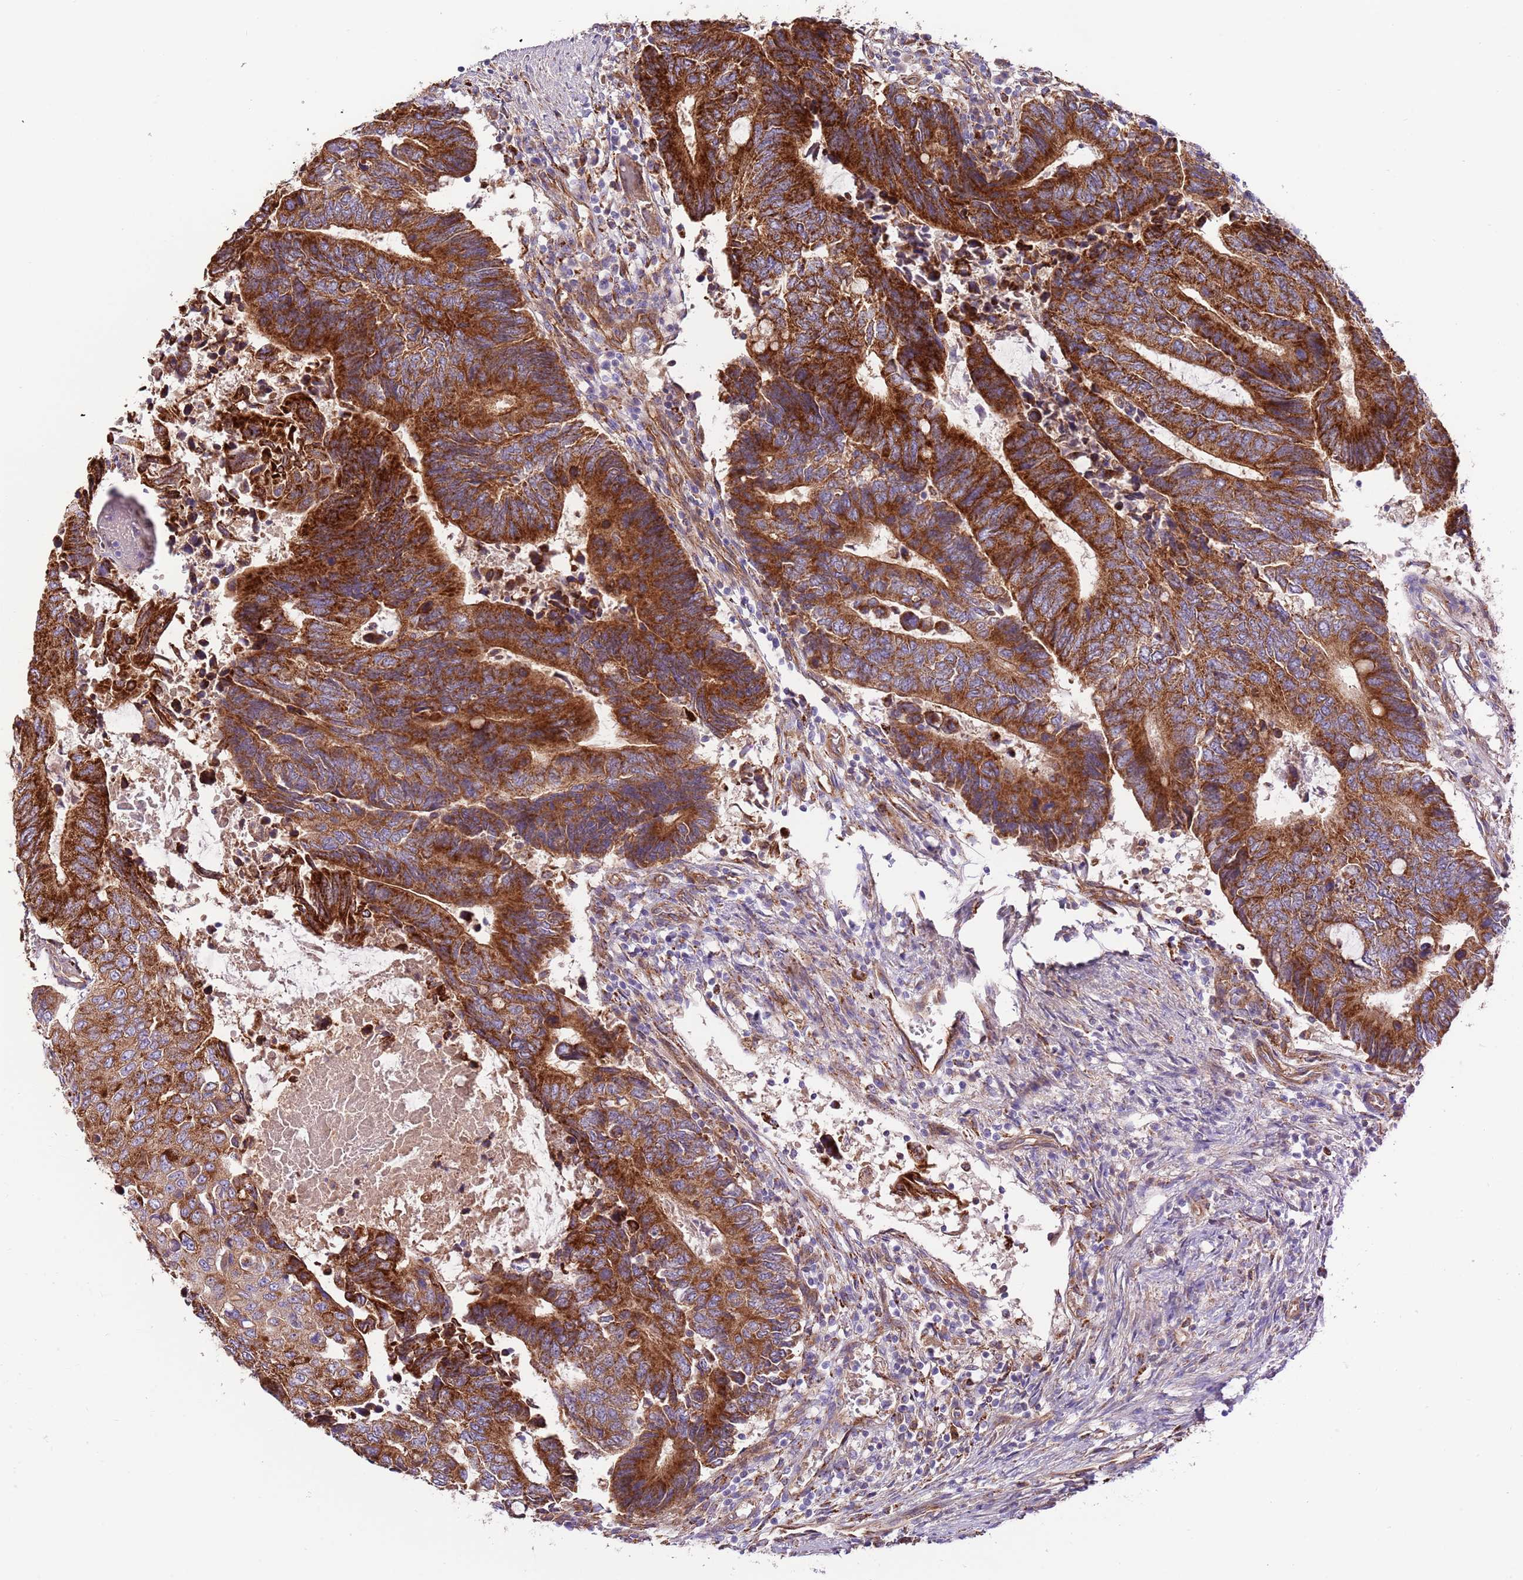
{"staining": {"intensity": "strong", "quantity": ">75%", "location": "cytoplasmic/membranous"}, "tissue": "colorectal cancer", "cell_type": "Tumor cells", "image_type": "cancer", "snomed": [{"axis": "morphology", "description": "Adenocarcinoma, NOS"}, {"axis": "topography", "description": "Colon"}], "caption": "This photomicrograph shows IHC staining of colorectal cancer (adenocarcinoma), with high strong cytoplasmic/membranous staining in about >75% of tumor cells.", "gene": "DOCK6", "patient": {"sex": "male", "age": 87}}